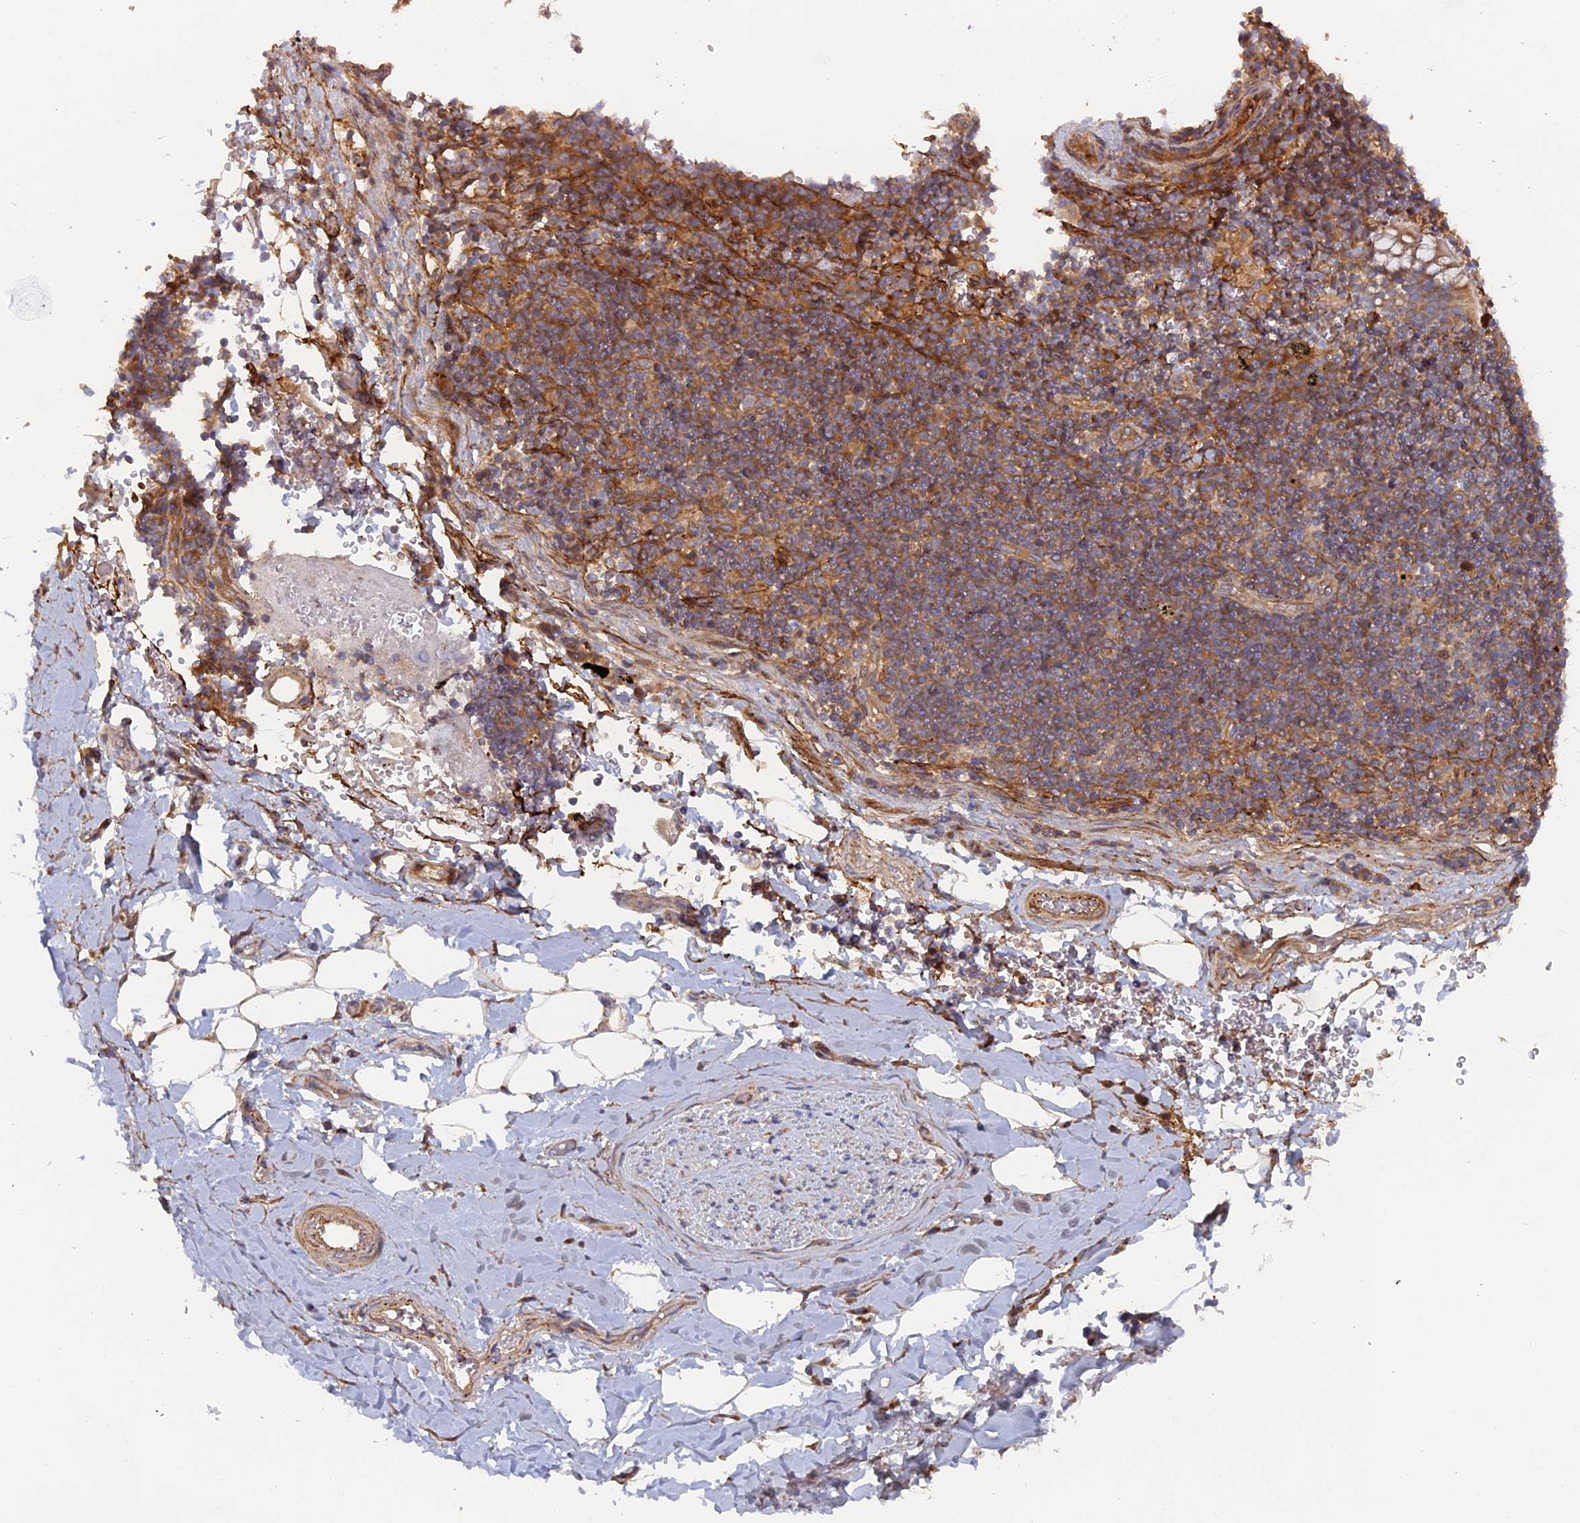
{"staining": {"intensity": "weak", "quantity": "25%-75%", "location": "cytoplasmic/membranous"}, "tissue": "adipose tissue", "cell_type": "Adipocytes", "image_type": "normal", "snomed": [{"axis": "morphology", "description": "Normal tissue, NOS"}, {"axis": "topography", "description": "Lymph node"}, {"axis": "topography", "description": "Cartilage tissue"}, {"axis": "topography", "description": "Bronchus"}], "caption": "Approximately 25%-75% of adipocytes in benign human adipose tissue reveal weak cytoplasmic/membranous protein expression as visualized by brown immunohistochemical staining.", "gene": "TMEM196", "patient": {"sex": "male", "age": 63}}